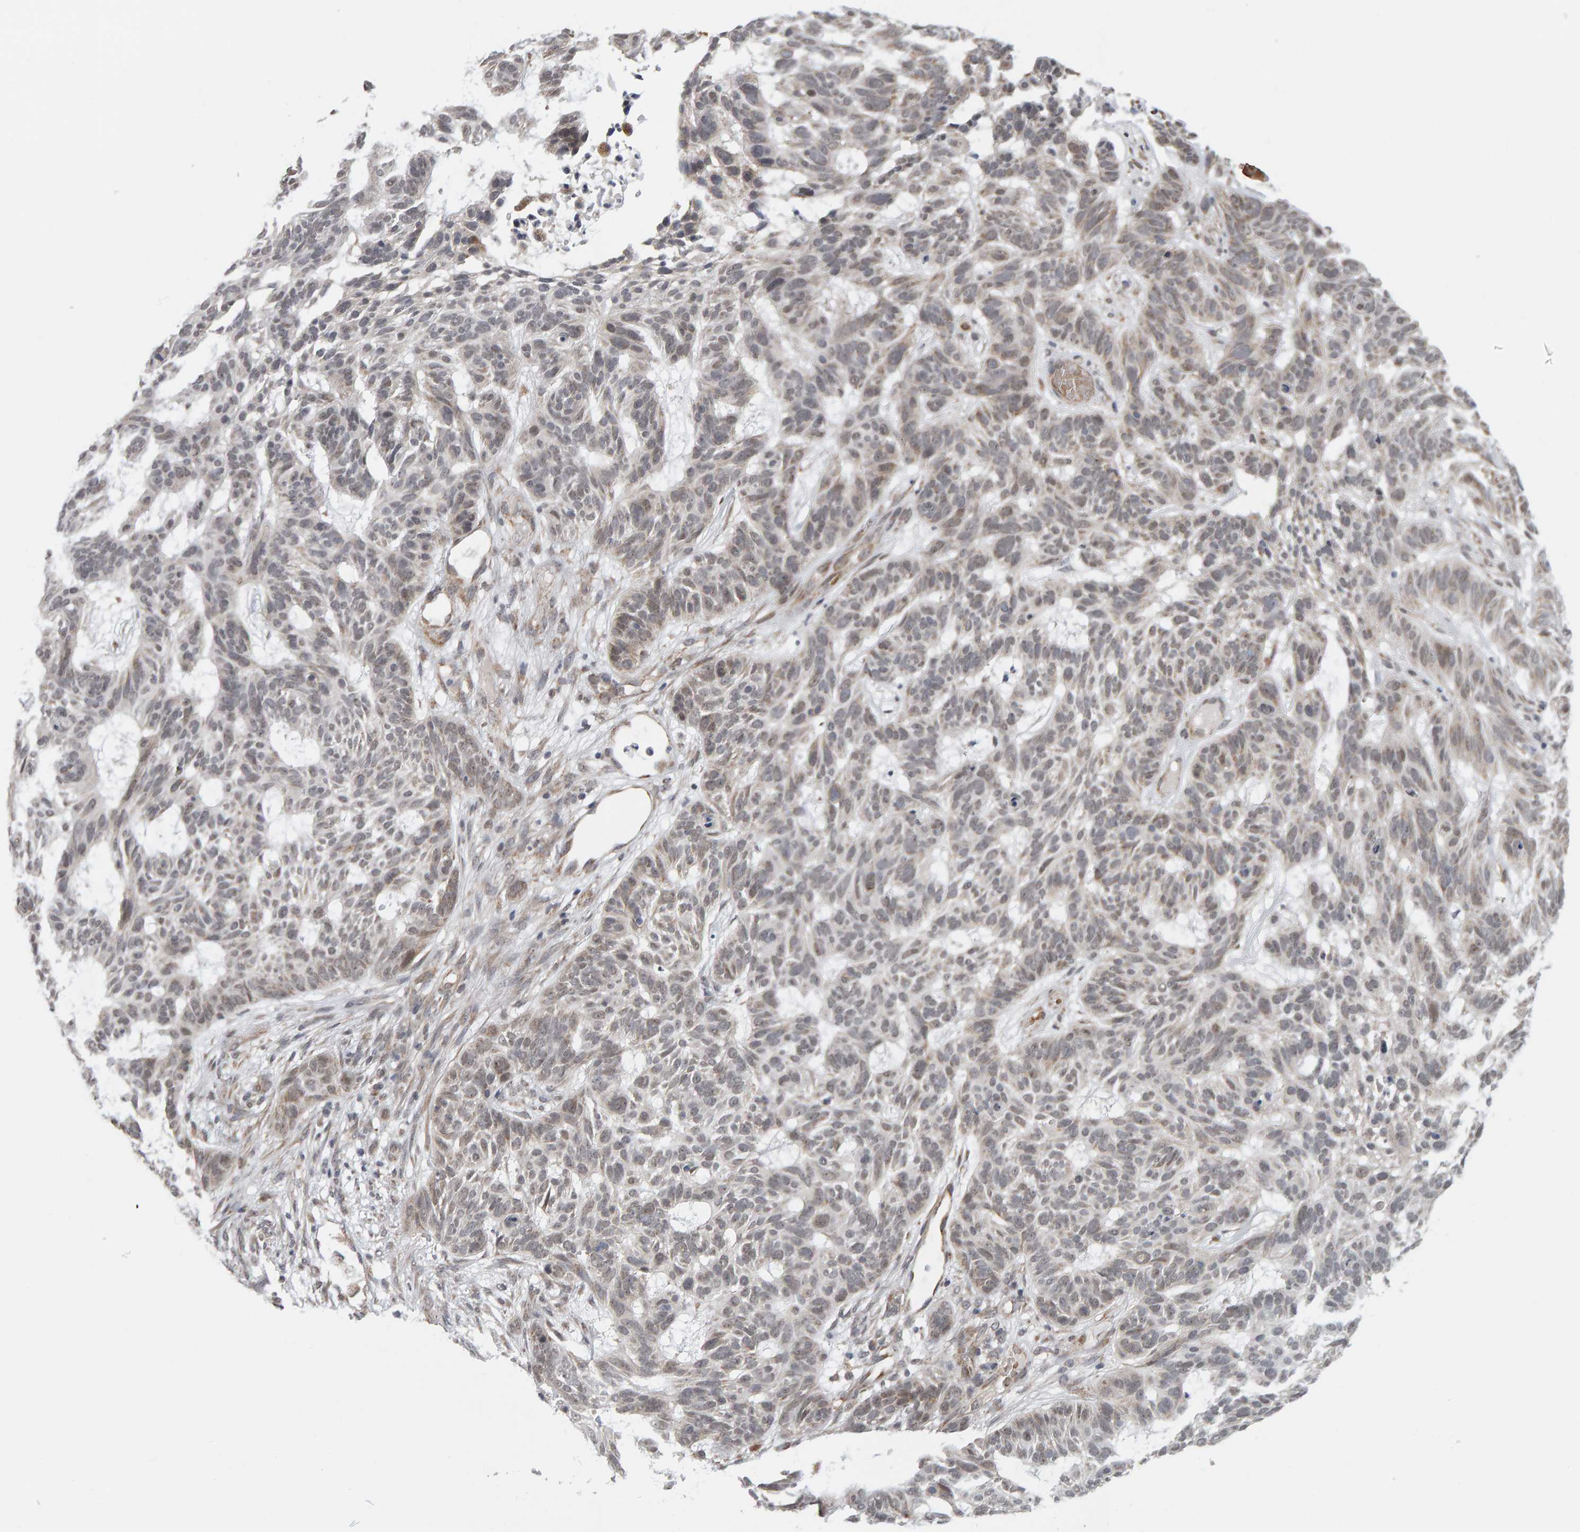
{"staining": {"intensity": "weak", "quantity": "<25%", "location": "cytoplasmic/membranous,nuclear"}, "tissue": "skin cancer", "cell_type": "Tumor cells", "image_type": "cancer", "snomed": [{"axis": "morphology", "description": "Basal cell carcinoma"}, {"axis": "topography", "description": "Skin"}], "caption": "Immunohistochemical staining of skin cancer displays no significant staining in tumor cells. Nuclei are stained in blue.", "gene": "DAP3", "patient": {"sex": "male", "age": 85}}